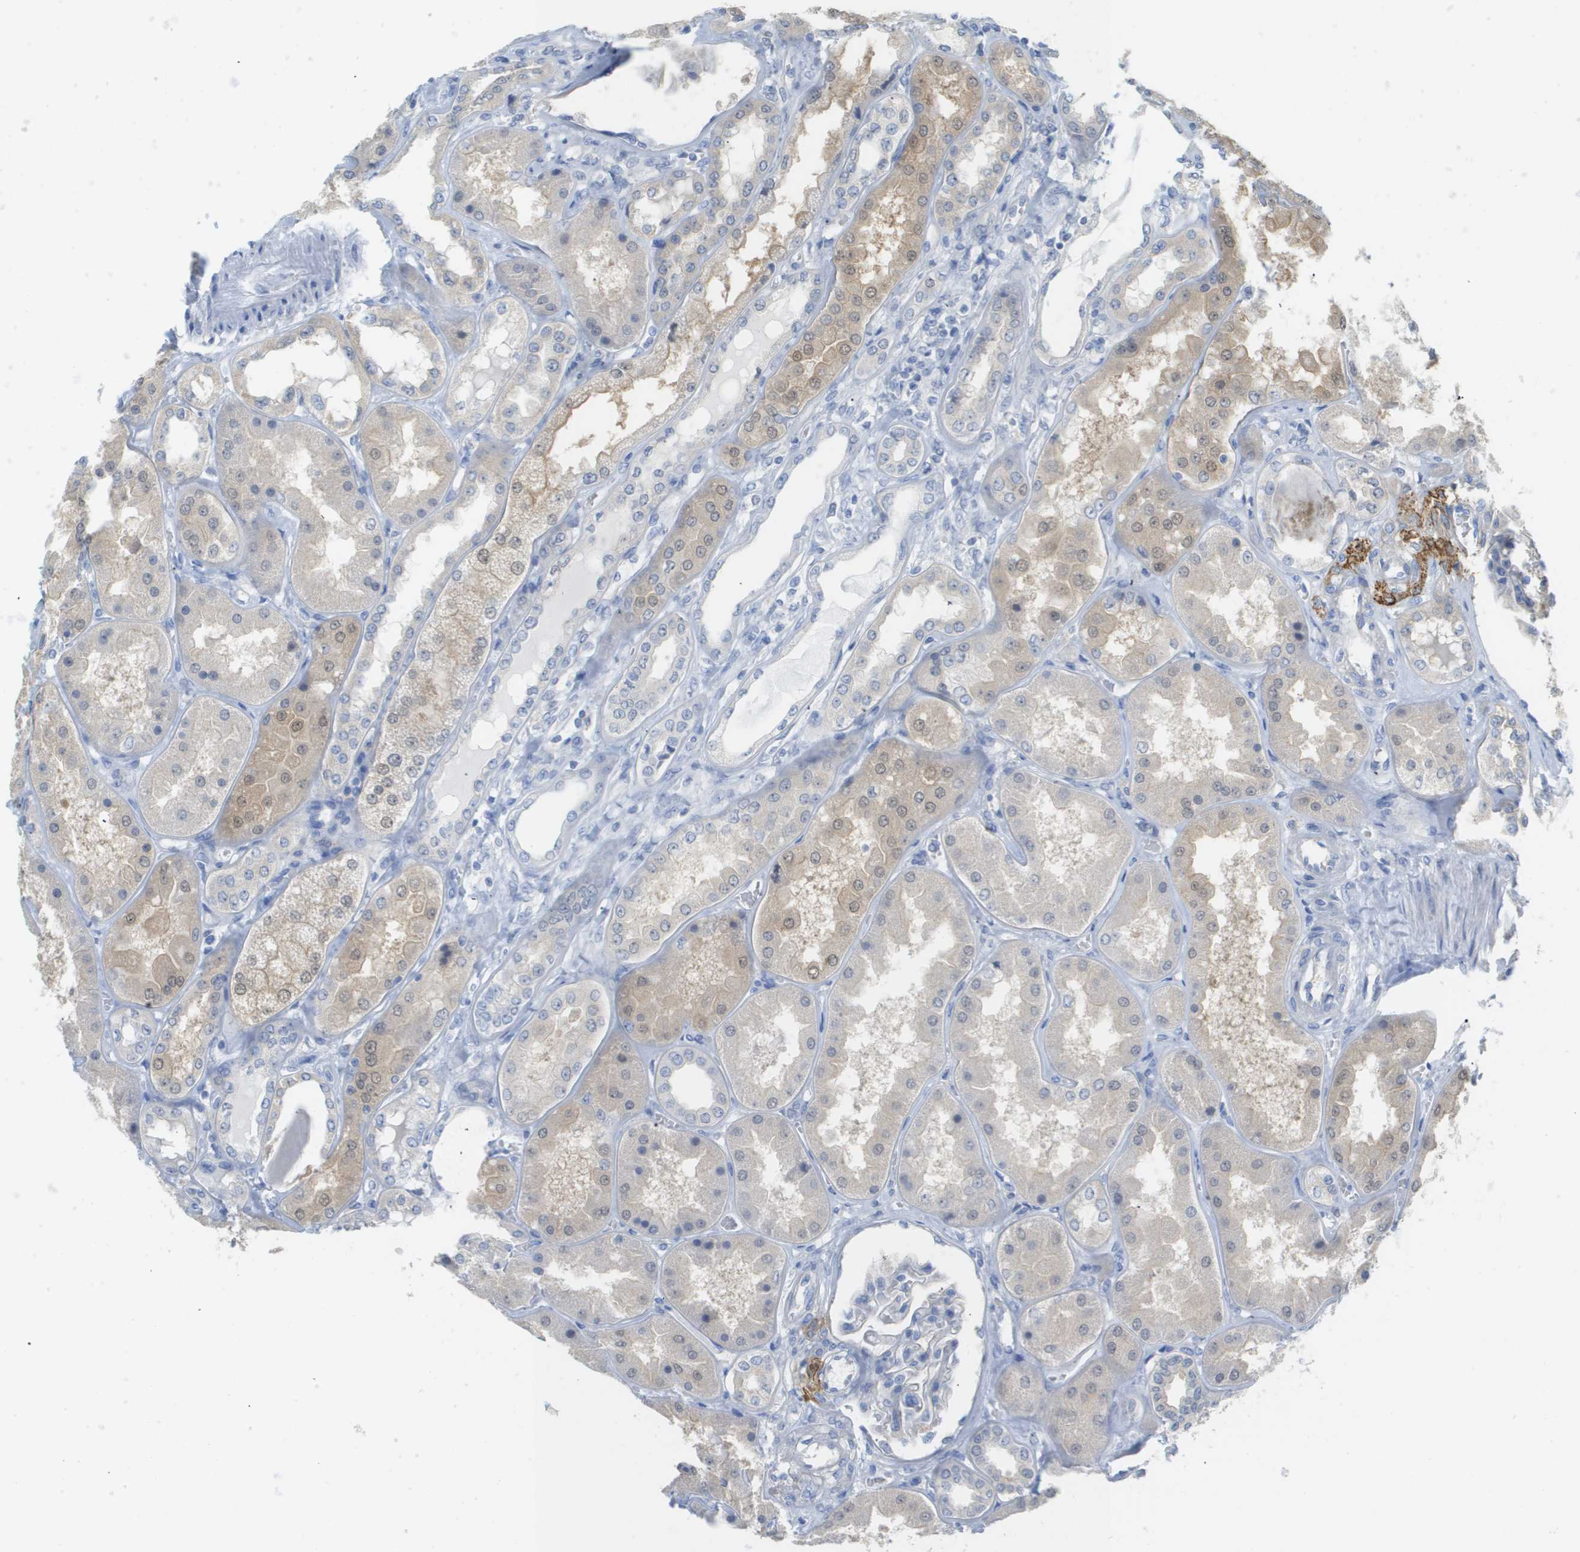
{"staining": {"intensity": "weak", "quantity": "<25%", "location": "cytoplasmic/membranous"}, "tissue": "kidney", "cell_type": "Cells in glomeruli", "image_type": "normal", "snomed": [{"axis": "morphology", "description": "Normal tissue, NOS"}, {"axis": "topography", "description": "Kidney"}], "caption": "Cells in glomeruli are negative for protein expression in unremarkable human kidney. Nuclei are stained in blue.", "gene": "MYL3", "patient": {"sex": "female", "age": 56}}